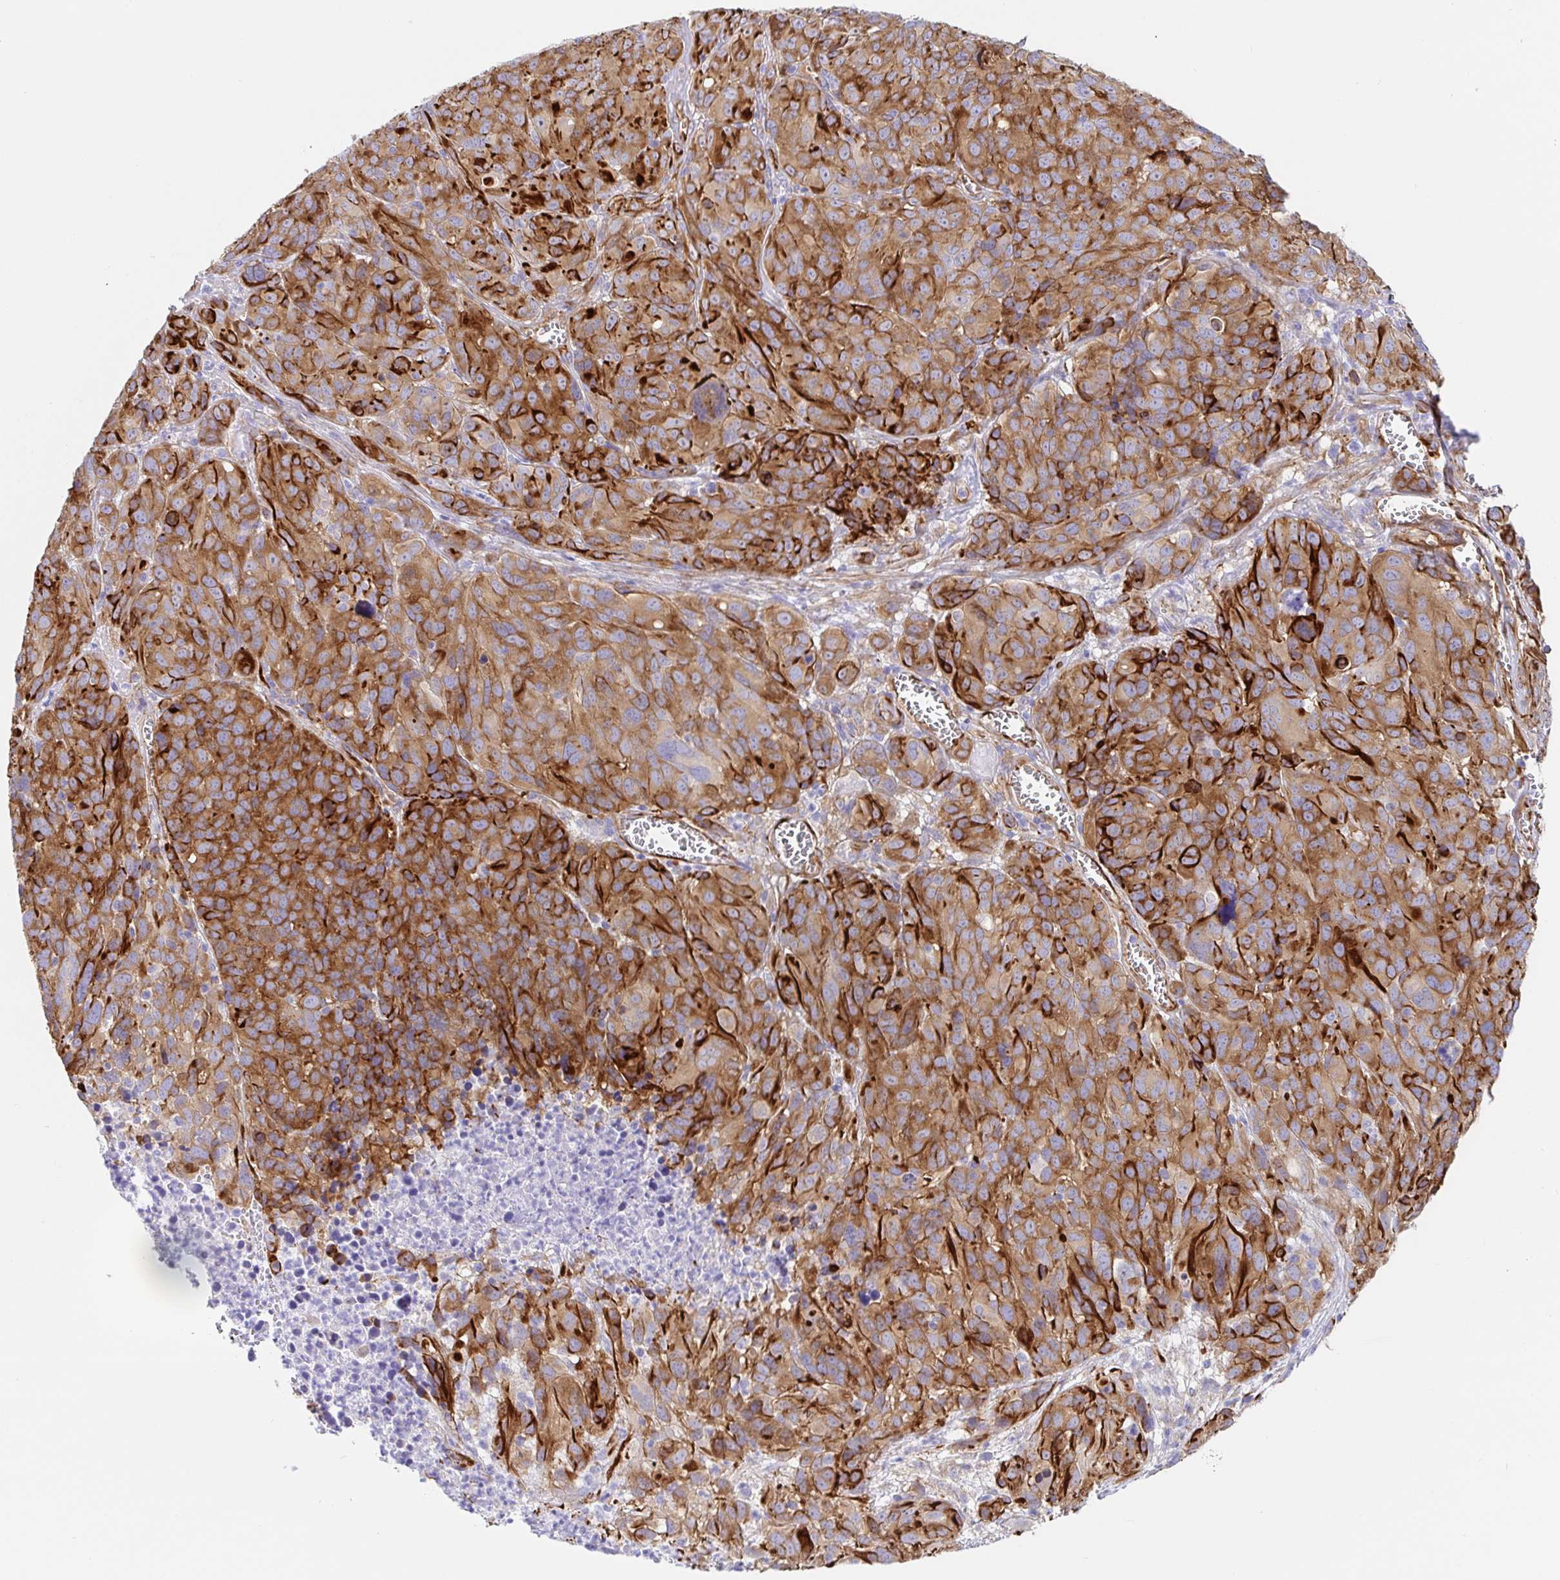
{"staining": {"intensity": "moderate", "quantity": ">75%", "location": "cytoplasmic/membranous"}, "tissue": "melanoma", "cell_type": "Tumor cells", "image_type": "cancer", "snomed": [{"axis": "morphology", "description": "Malignant melanoma, NOS"}, {"axis": "topography", "description": "Skin"}], "caption": "Immunohistochemistry (IHC) staining of melanoma, which demonstrates medium levels of moderate cytoplasmic/membranous expression in about >75% of tumor cells indicating moderate cytoplasmic/membranous protein staining. The staining was performed using DAB (brown) for protein detection and nuclei were counterstained in hematoxylin (blue).", "gene": "DOCK1", "patient": {"sex": "male", "age": 51}}